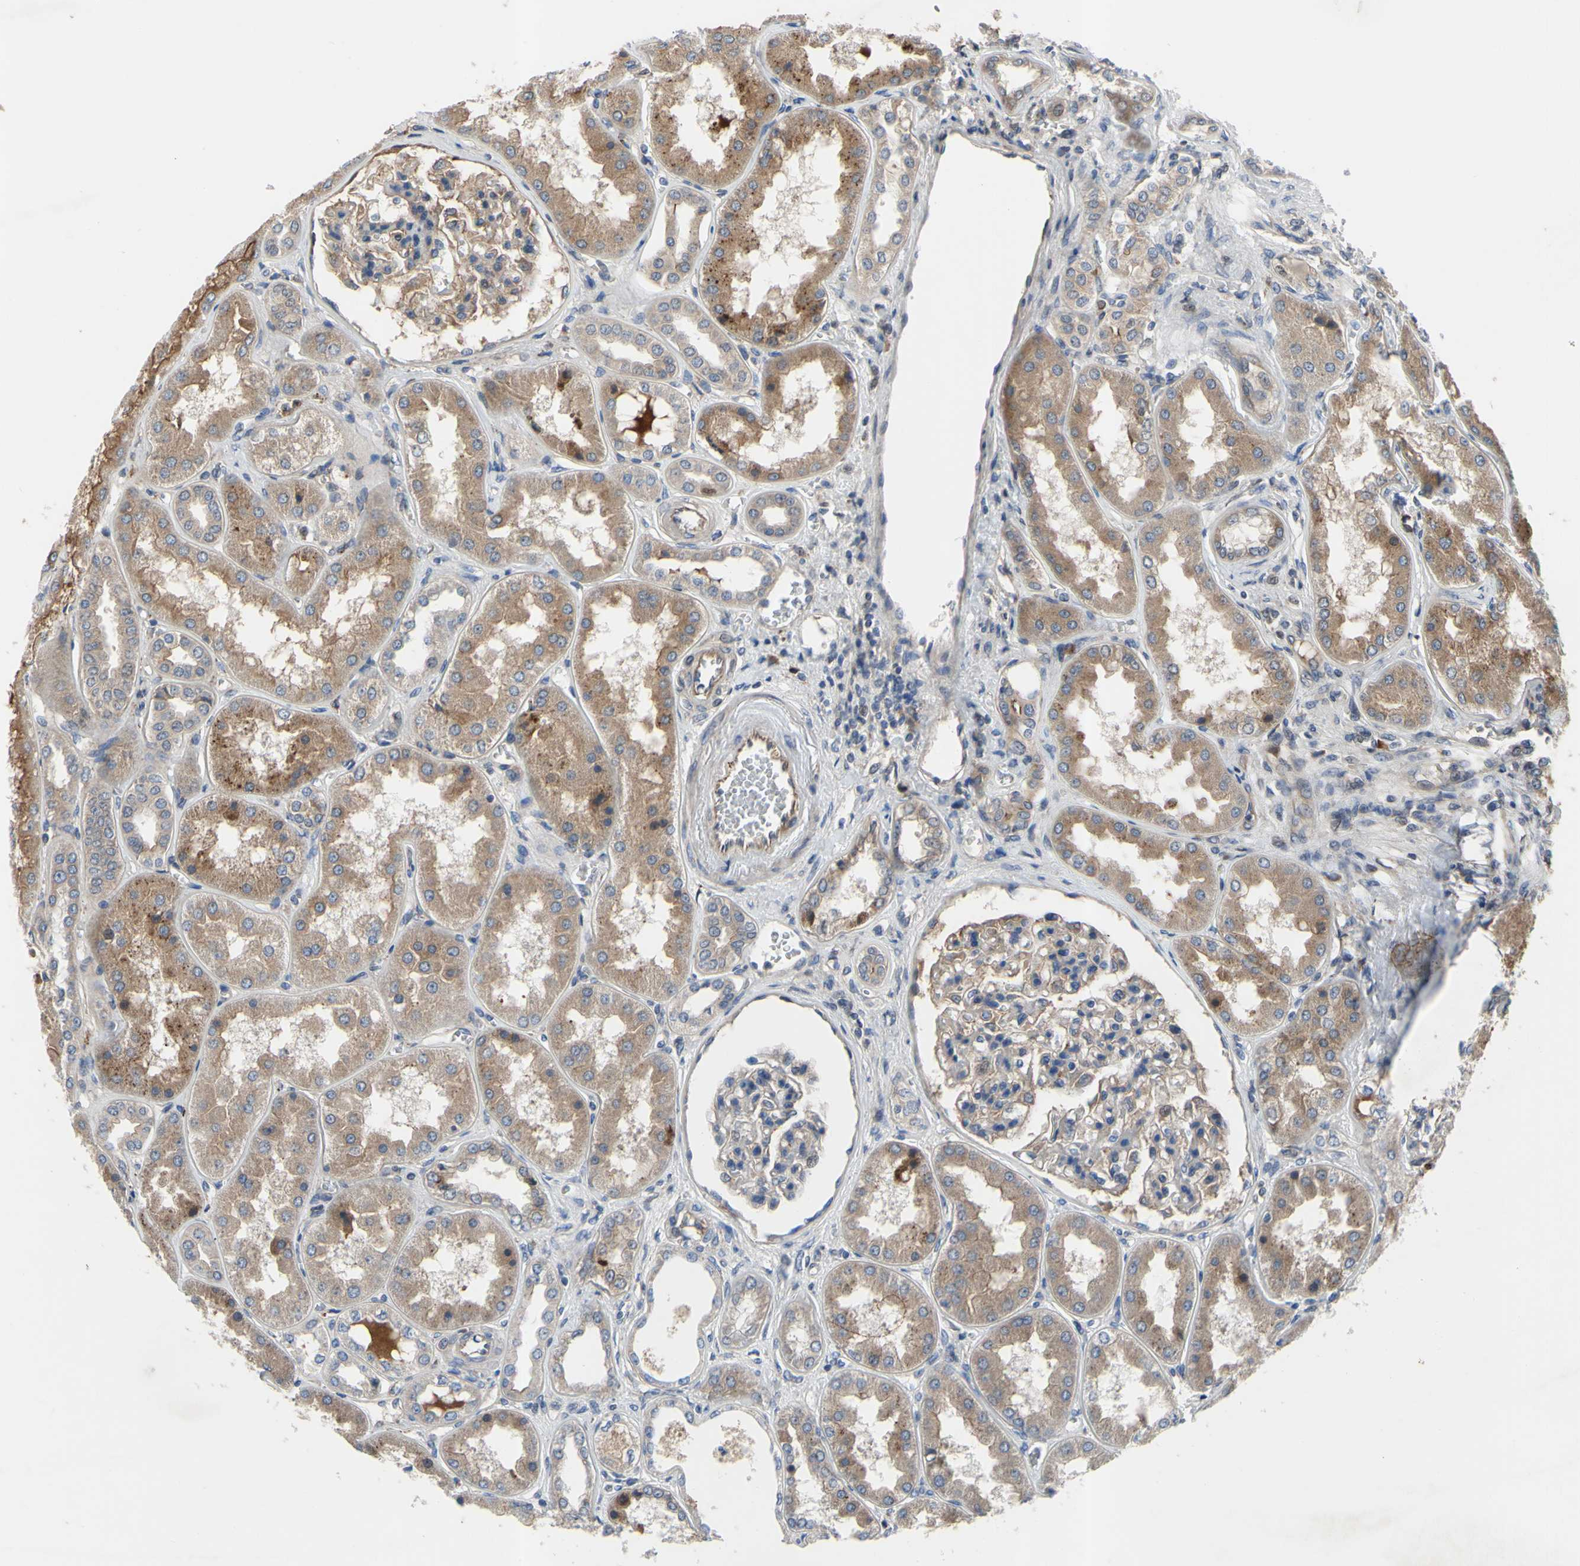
{"staining": {"intensity": "moderate", "quantity": ">75%", "location": "cytoplasmic/membranous"}, "tissue": "kidney", "cell_type": "Cells in glomeruli", "image_type": "normal", "snomed": [{"axis": "morphology", "description": "Normal tissue, NOS"}, {"axis": "topography", "description": "Kidney"}], "caption": "DAB (3,3'-diaminobenzidine) immunohistochemical staining of benign human kidney displays moderate cytoplasmic/membranous protein expression in approximately >75% of cells in glomeruli.", "gene": "XIAP", "patient": {"sex": "female", "age": 56}}